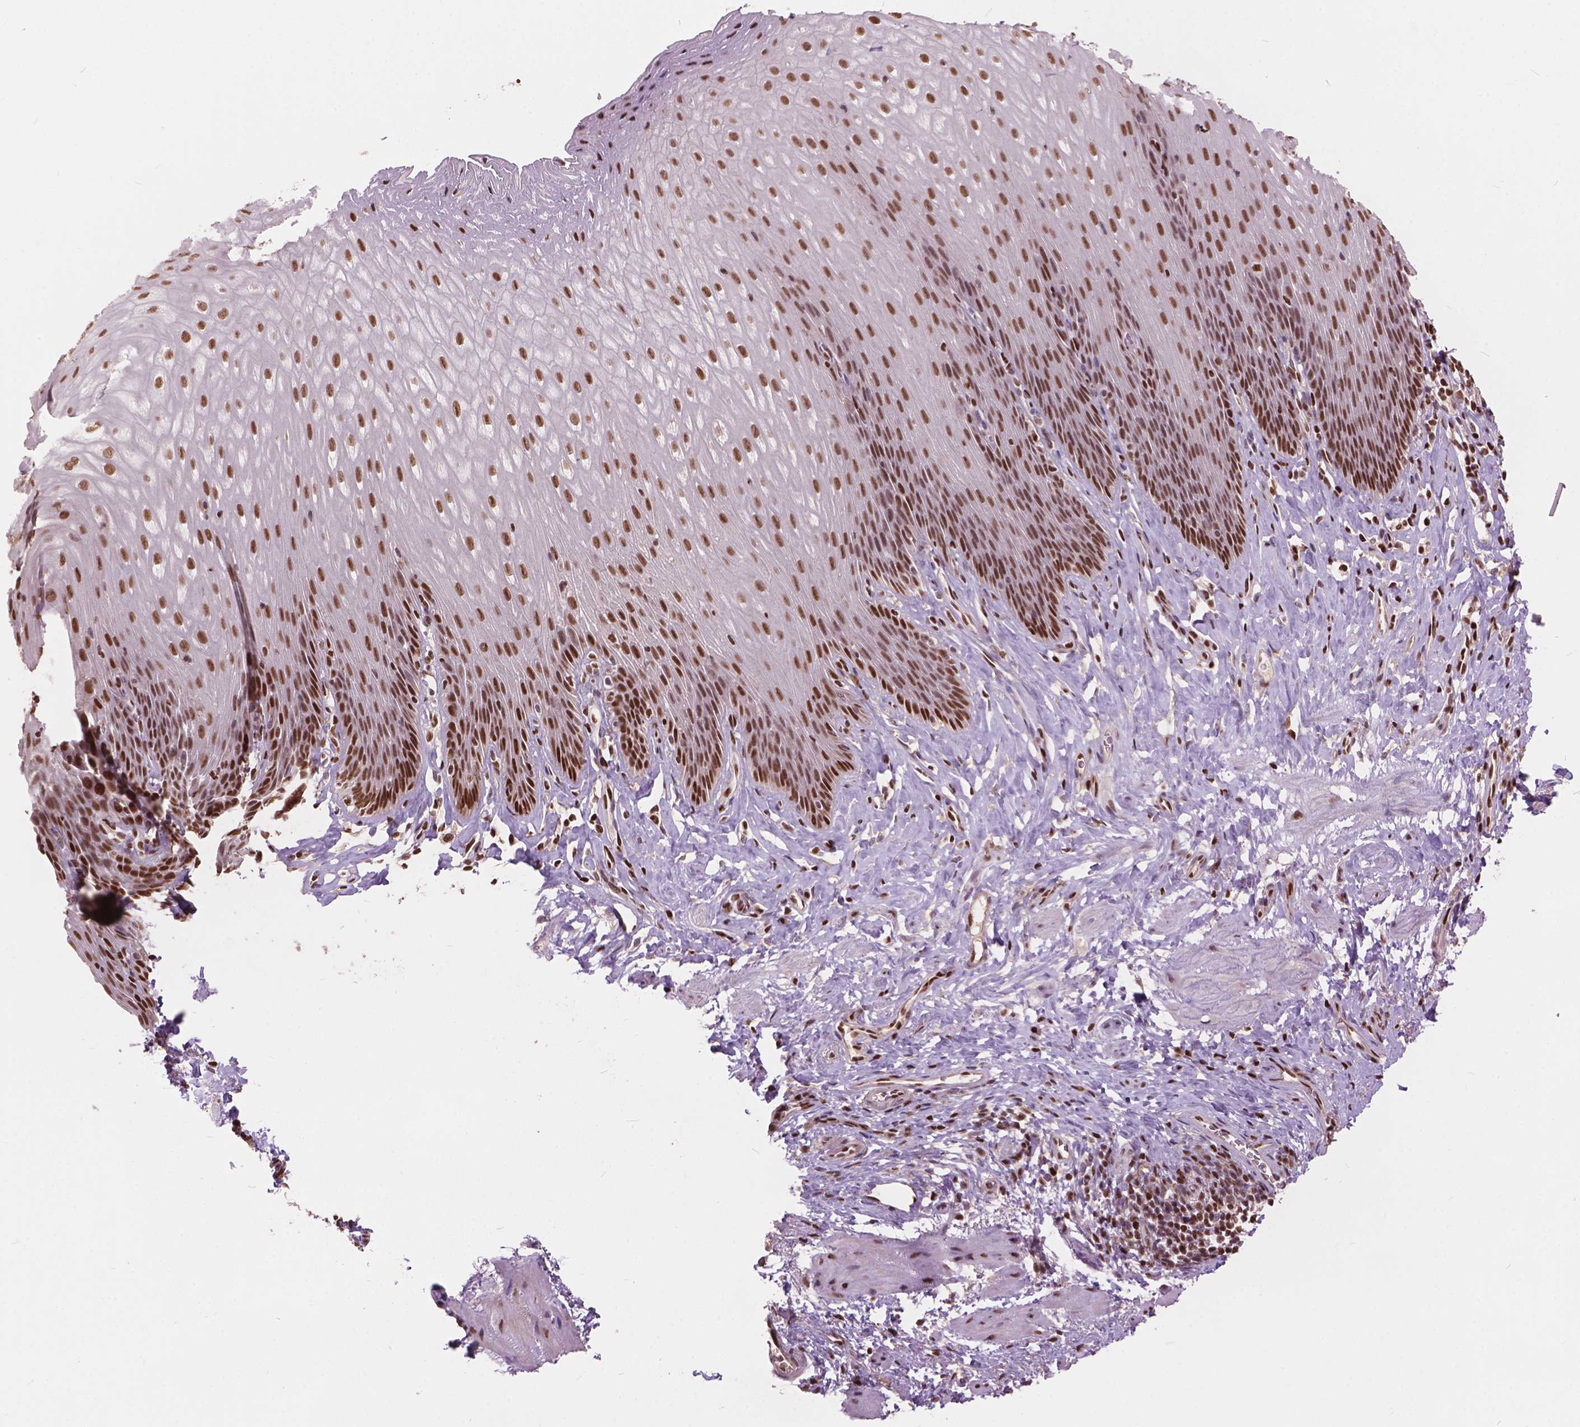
{"staining": {"intensity": "moderate", "quantity": ">75%", "location": "nuclear"}, "tissue": "esophagus", "cell_type": "Squamous epithelial cells", "image_type": "normal", "snomed": [{"axis": "morphology", "description": "Normal tissue, NOS"}, {"axis": "topography", "description": "Esophagus"}], "caption": "Protein analysis of benign esophagus reveals moderate nuclear staining in approximately >75% of squamous epithelial cells.", "gene": "ANP32A", "patient": {"sex": "female", "age": 61}}